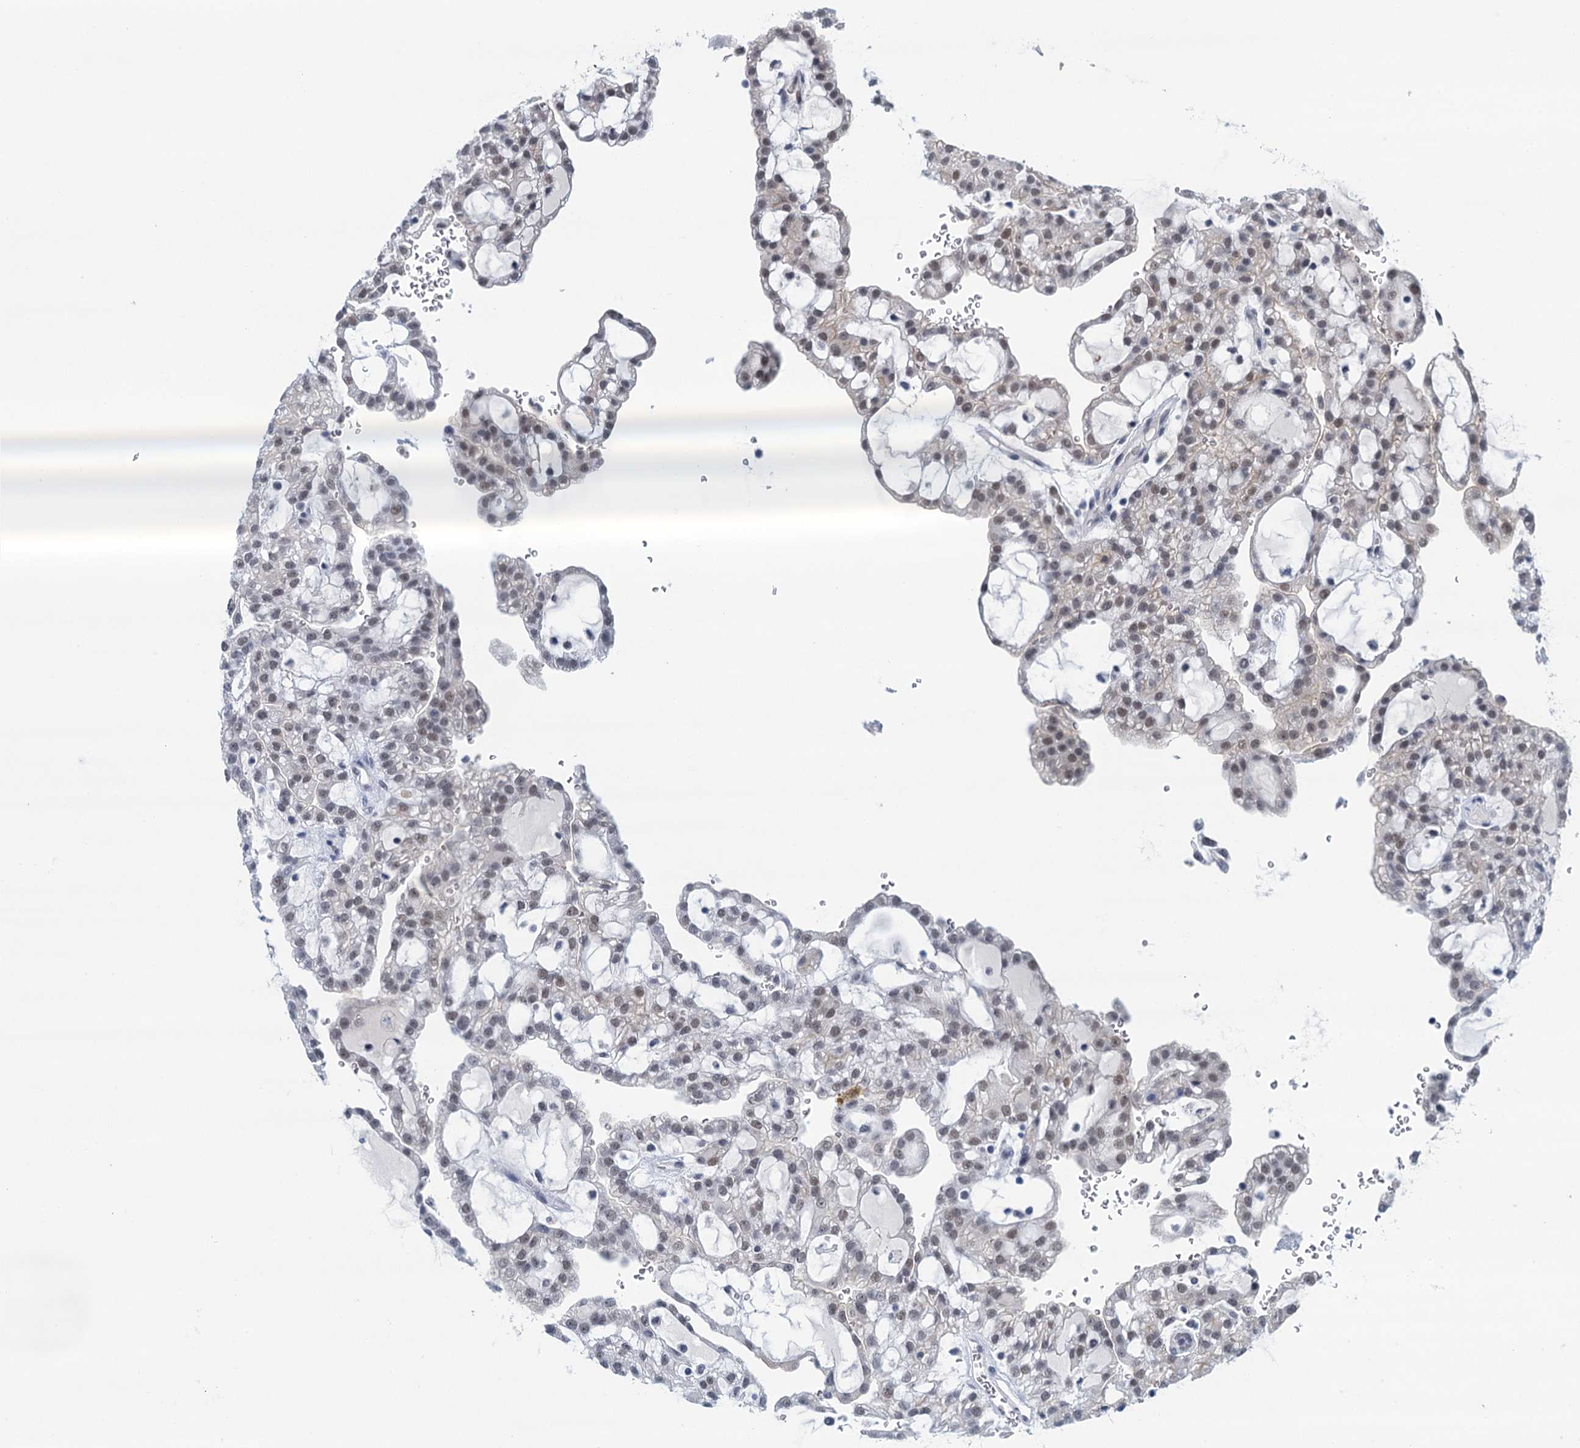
{"staining": {"intensity": "weak", "quantity": "25%-75%", "location": "nuclear"}, "tissue": "renal cancer", "cell_type": "Tumor cells", "image_type": "cancer", "snomed": [{"axis": "morphology", "description": "Adenocarcinoma, NOS"}, {"axis": "topography", "description": "Kidney"}], "caption": "Renal cancer (adenocarcinoma) stained with a protein marker displays weak staining in tumor cells.", "gene": "EPS8L1", "patient": {"sex": "male", "age": 63}}